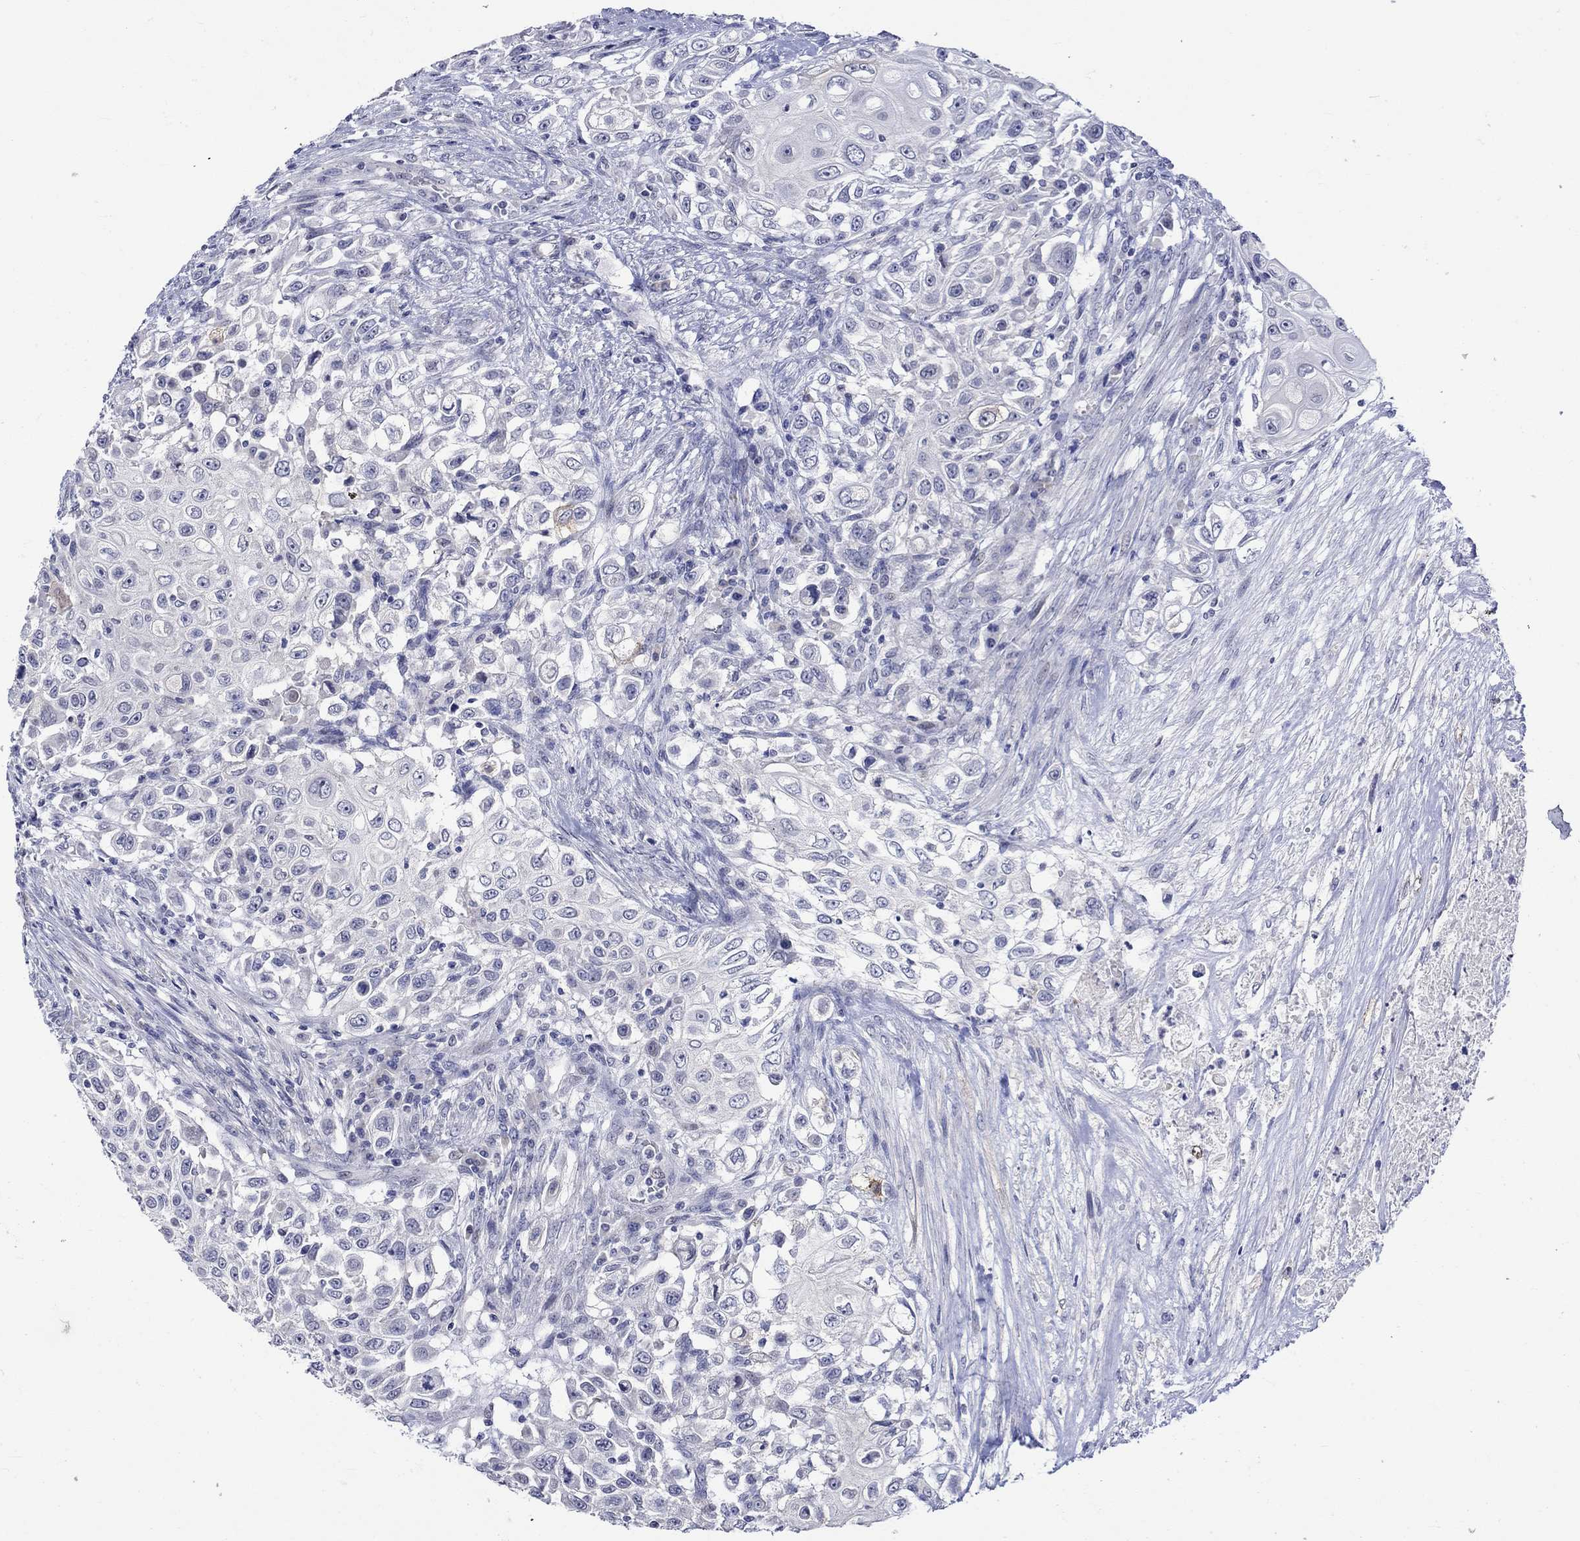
{"staining": {"intensity": "negative", "quantity": "none", "location": "none"}, "tissue": "urothelial cancer", "cell_type": "Tumor cells", "image_type": "cancer", "snomed": [{"axis": "morphology", "description": "Urothelial carcinoma, High grade"}, {"axis": "topography", "description": "Urinary bladder"}], "caption": "This is an IHC micrograph of urothelial cancer. There is no staining in tumor cells.", "gene": "CRYAB", "patient": {"sex": "female", "age": 56}}